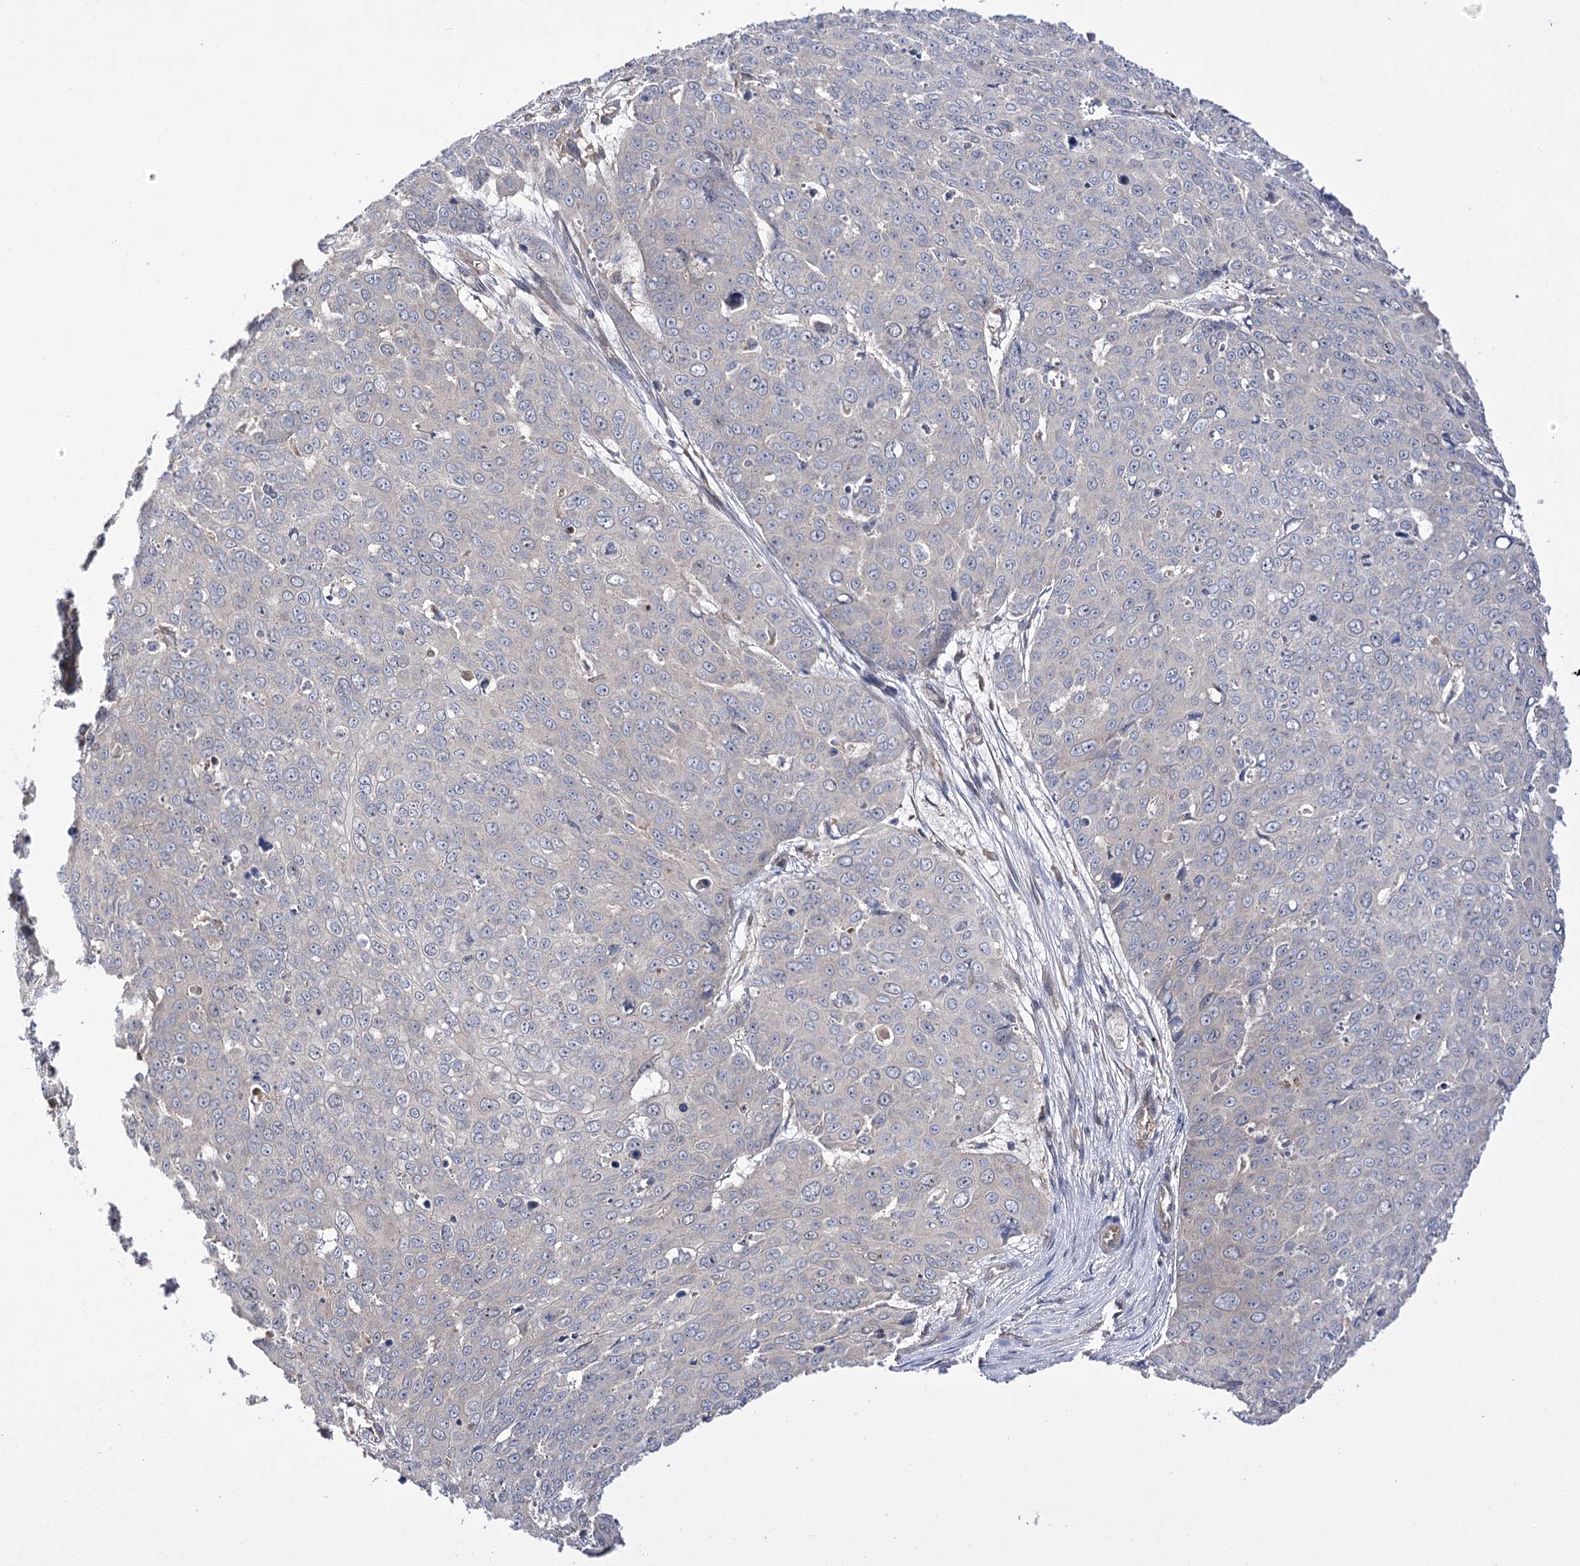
{"staining": {"intensity": "negative", "quantity": "none", "location": "none"}, "tissue": "skin cancer", "cell_type": "Tumor cells", "image_type": "cancer", "snomed": [{"axis": "morphology", "description": "Squamous cell carcinoma, NOS"}, {"axis": "topography", "description": "Skin"}], "caption": "IHC photomicrograph of neoplastic tissue: human skin cancer (squamous cell carcinoma) stained with DAB (3,3'-diaminobenzidine) demonstrates no significant protein expression in tumor cells.", "gene": "BCR", "patient": {"sex": "male", "age": 71}}